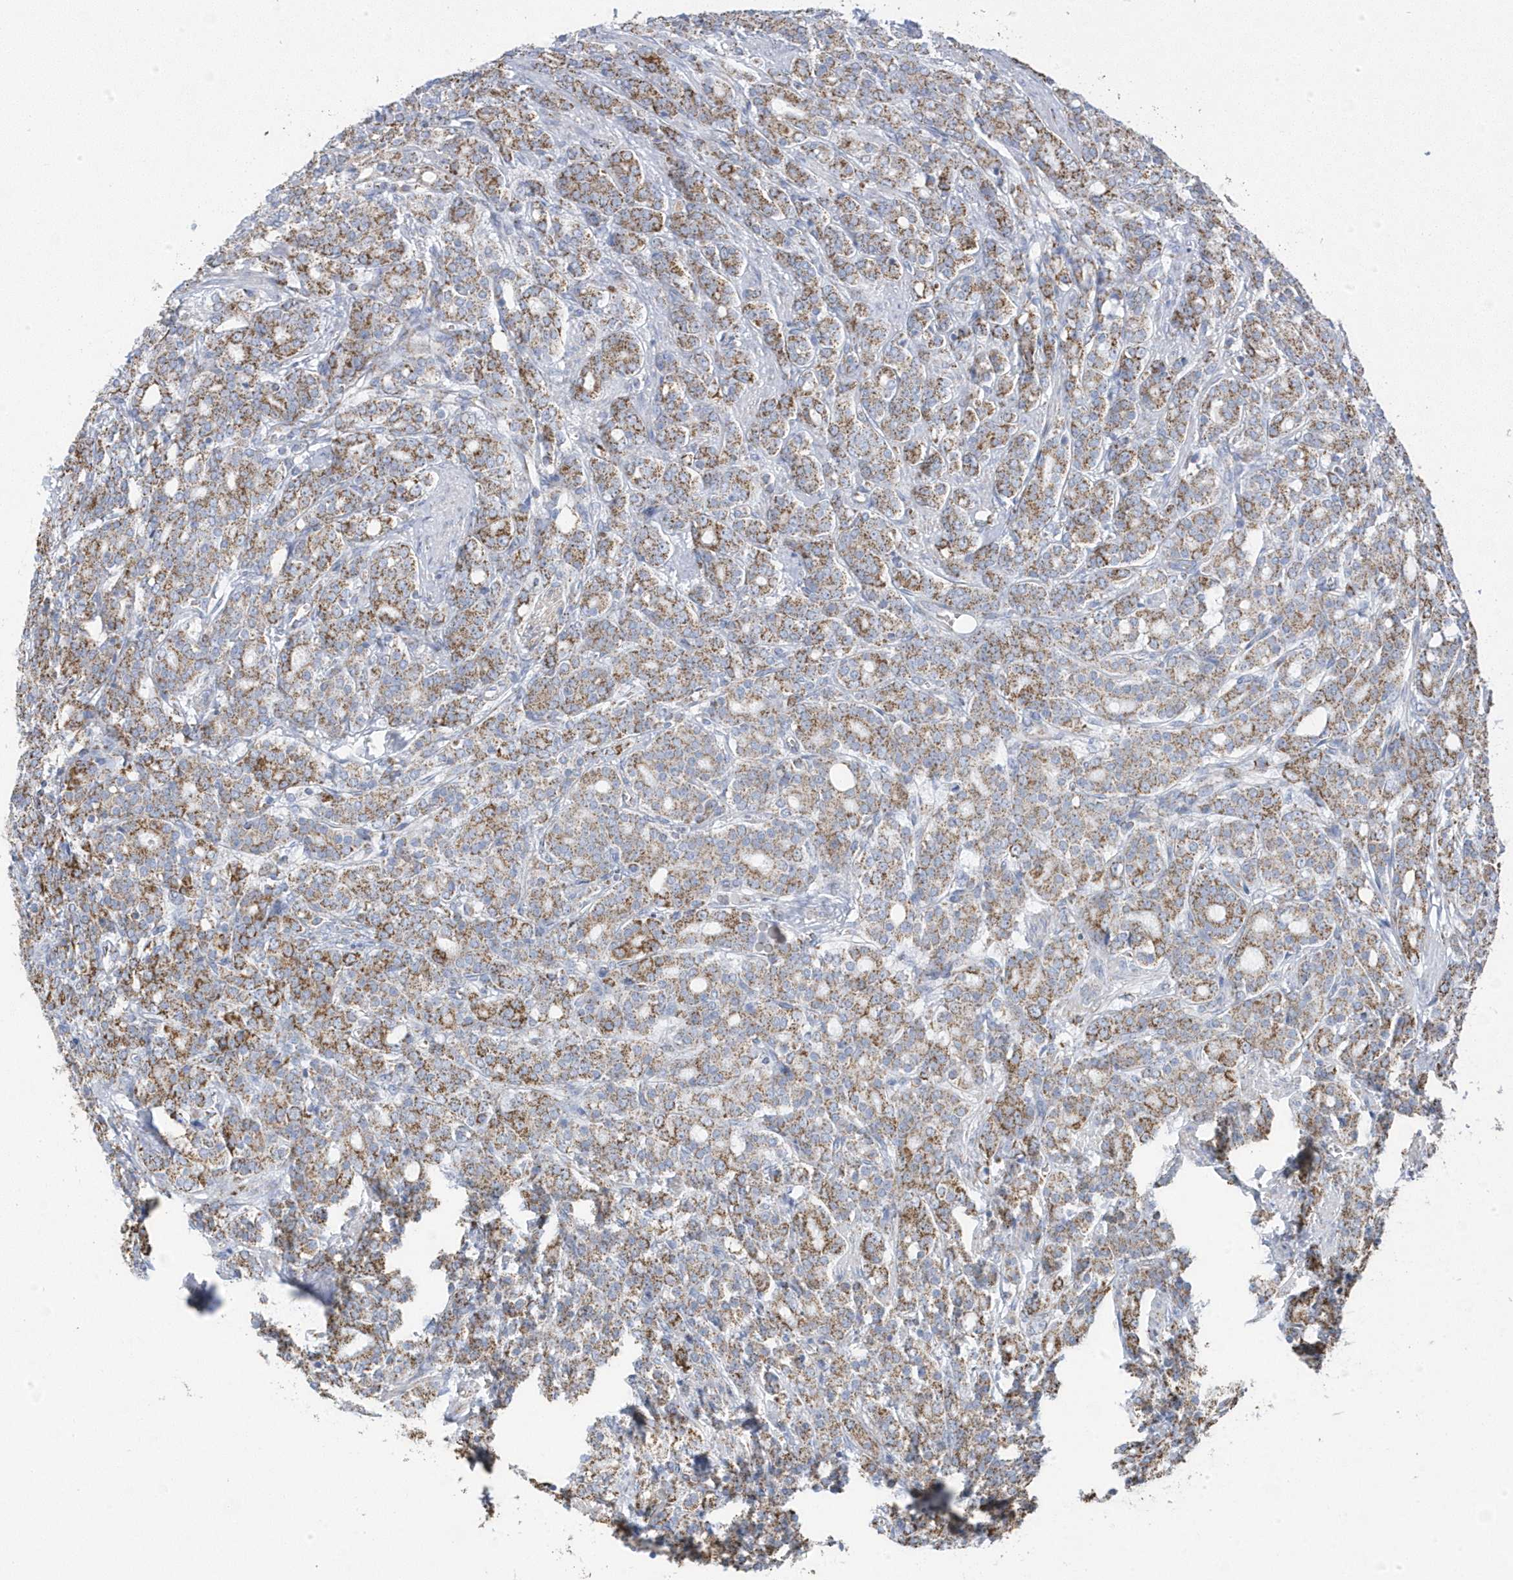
{"staining": {"intensity": "moderate", "quantity": ">75%", "location": "cytoplasmic/membranous"}, "tissue": "prostate cancer", "cell_type": "Tumor cells", "image_type": "cancer", "snomed": [{"axis": "morphology", "description": "Adenocarcinoma, High grade"}, {"axis": "topography", "description": "Prostate"}], "caption": "Protein expression analysis of human adenocarcinoma (high-grade) (prostate) reveals moderate cytoplasmic/membranous expression in approximately >75% of tumor cells.", "gene": "GTPBP8", "patient": {"sex": "male", "age": 62}}